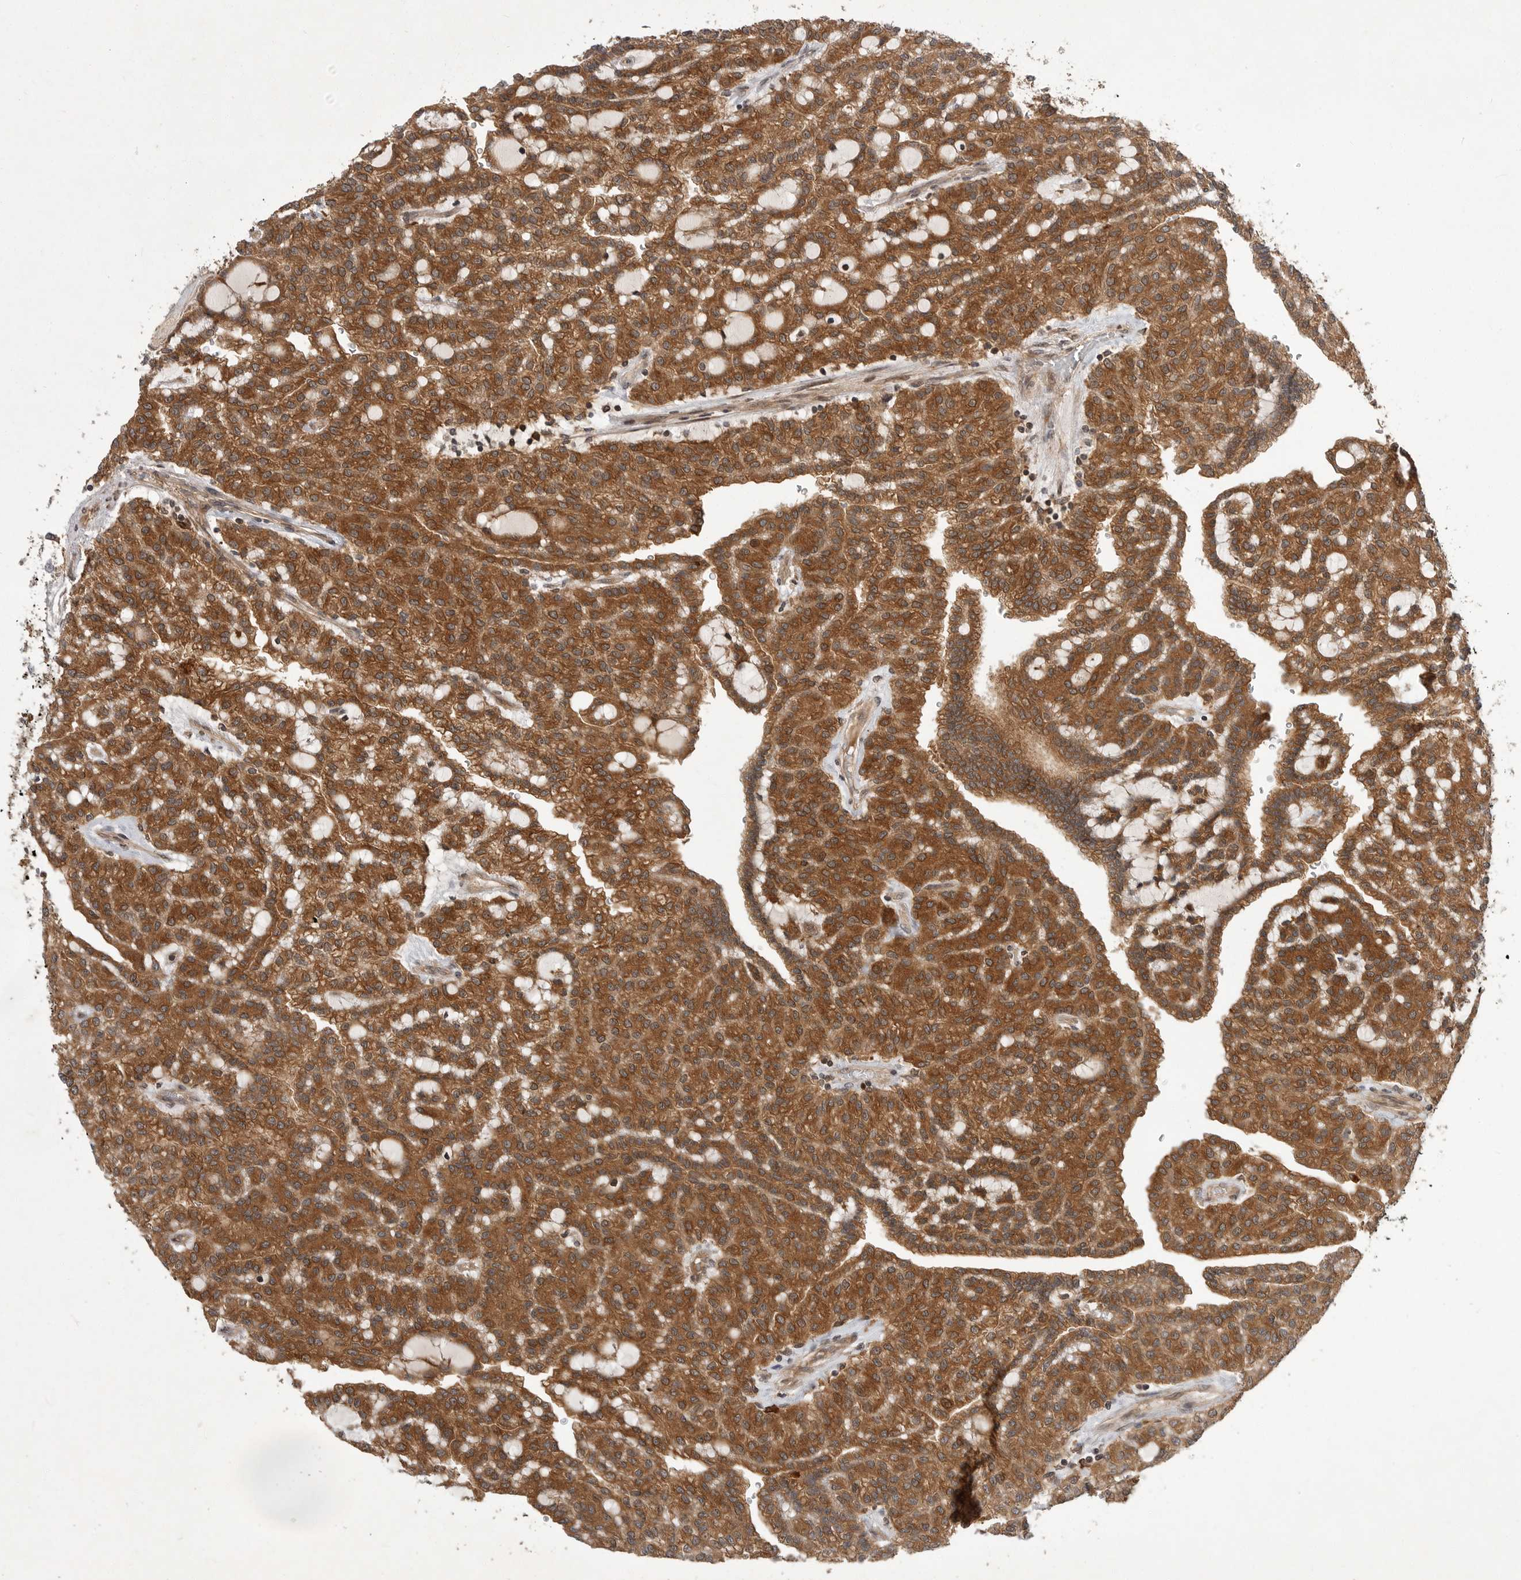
{"staining": {"intensity": "moderate", "quantity": ">75%", "location": "cytoplasmic/membranous"}, "tissue": "renal cancer", "cell_type": "Tumor cells", "image_type": "cancer", "snomed": [{"axis": "morphology", "description": "Adenocarcinoma, NOS"}, {"axis": "topography", "description": "Kidney"}], "caption": "A photomicrograph of human adenocarcinoma (renal) stained for a protein demonstrates moderate cytoplasmic/membranous brown staining in tumor cells.", "gene": "OSBPL9", "patient": {"sex": "male", "age": 63}}